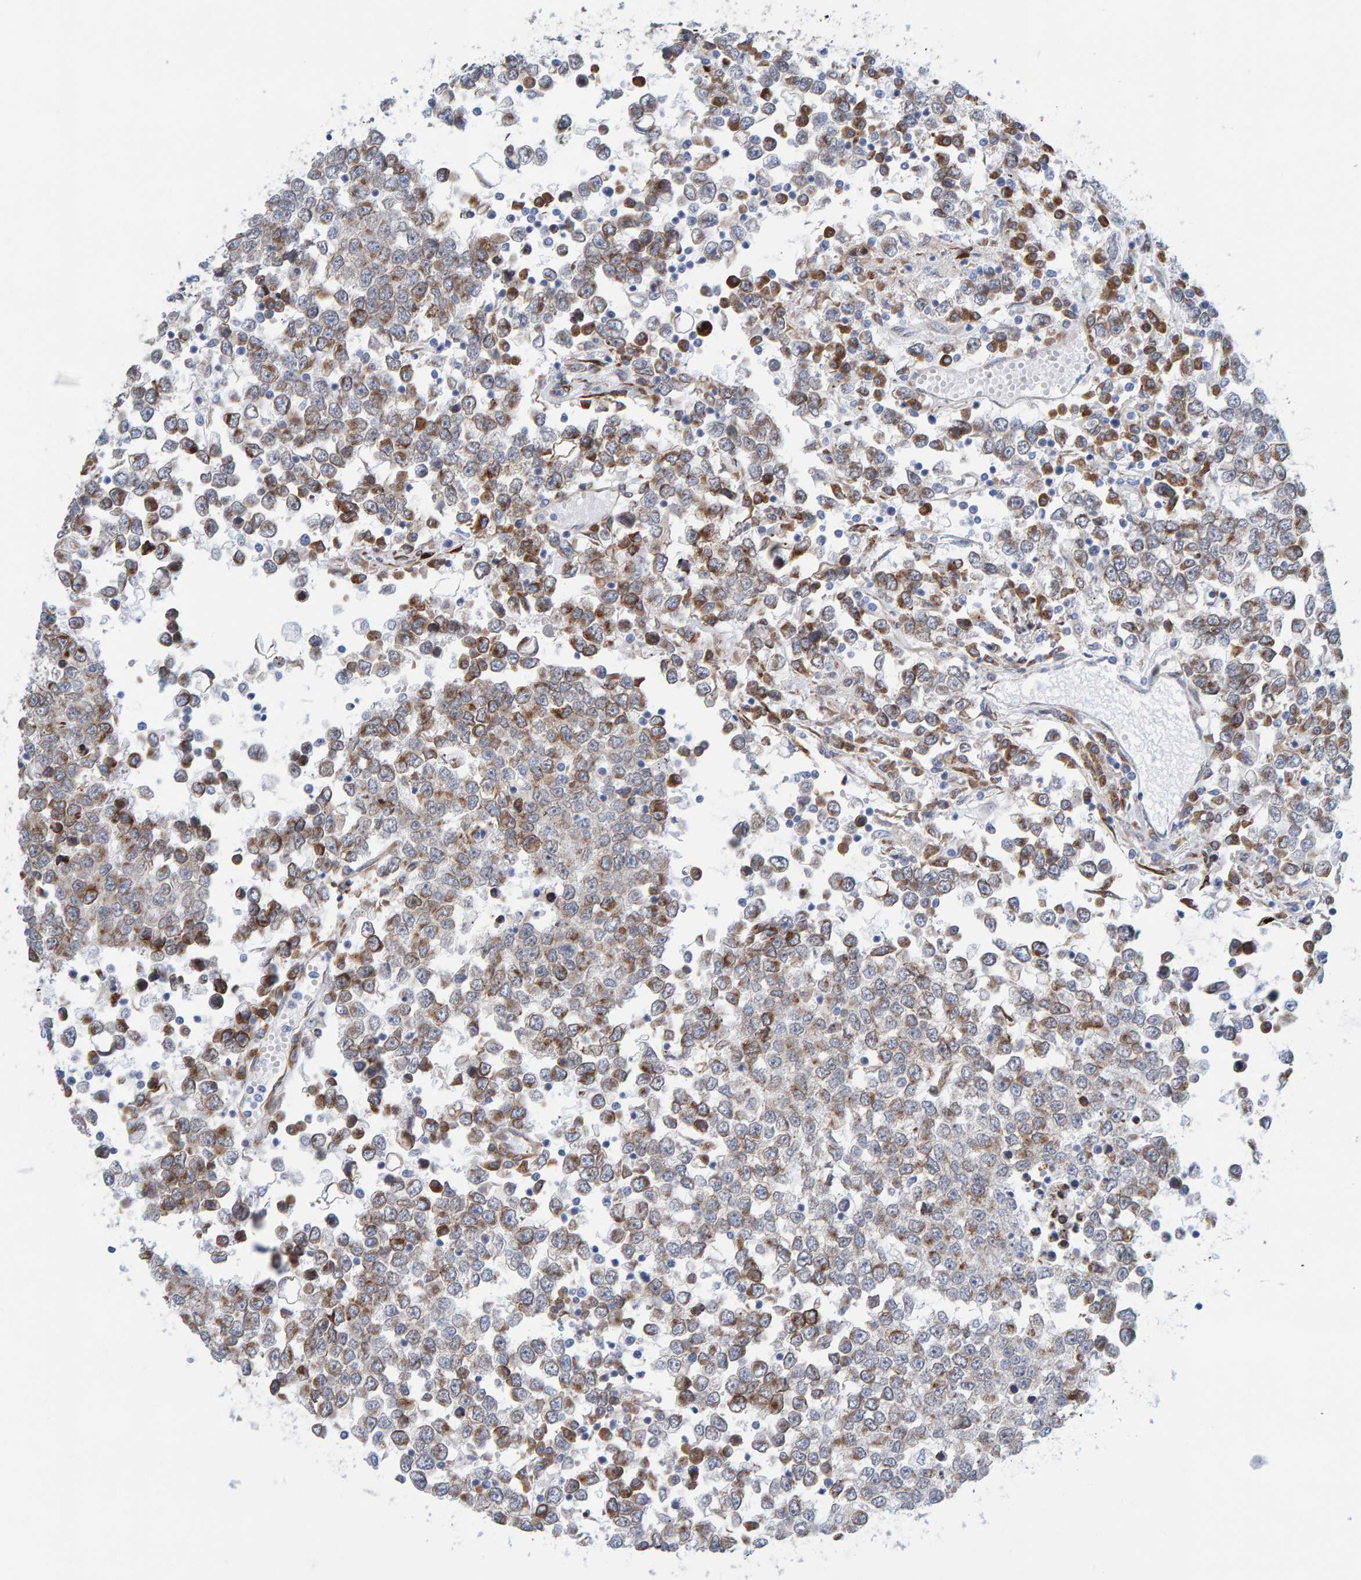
{"staining": {"intensity": "moderate", "quantity": ">75%", "location": "cytoplasmic/membranous"}, "tissue": "testis cancer", "cell_type": "Tumor cells", "image_type": "cancer", "snomed": [{"axis": "morphology", "description": "Seminoma, NOS"}, {"axis": "topography", "description": "Testis"}], "caption": "Moderate cytoplasmic/membranous protein staining is identified in about >75% of tumor cells in testis cancer (seminoma). (IHC, brightfield microscopy, high magnification).", "gene": "MMP16", "patient": {"sex": "male", "age": 65}}